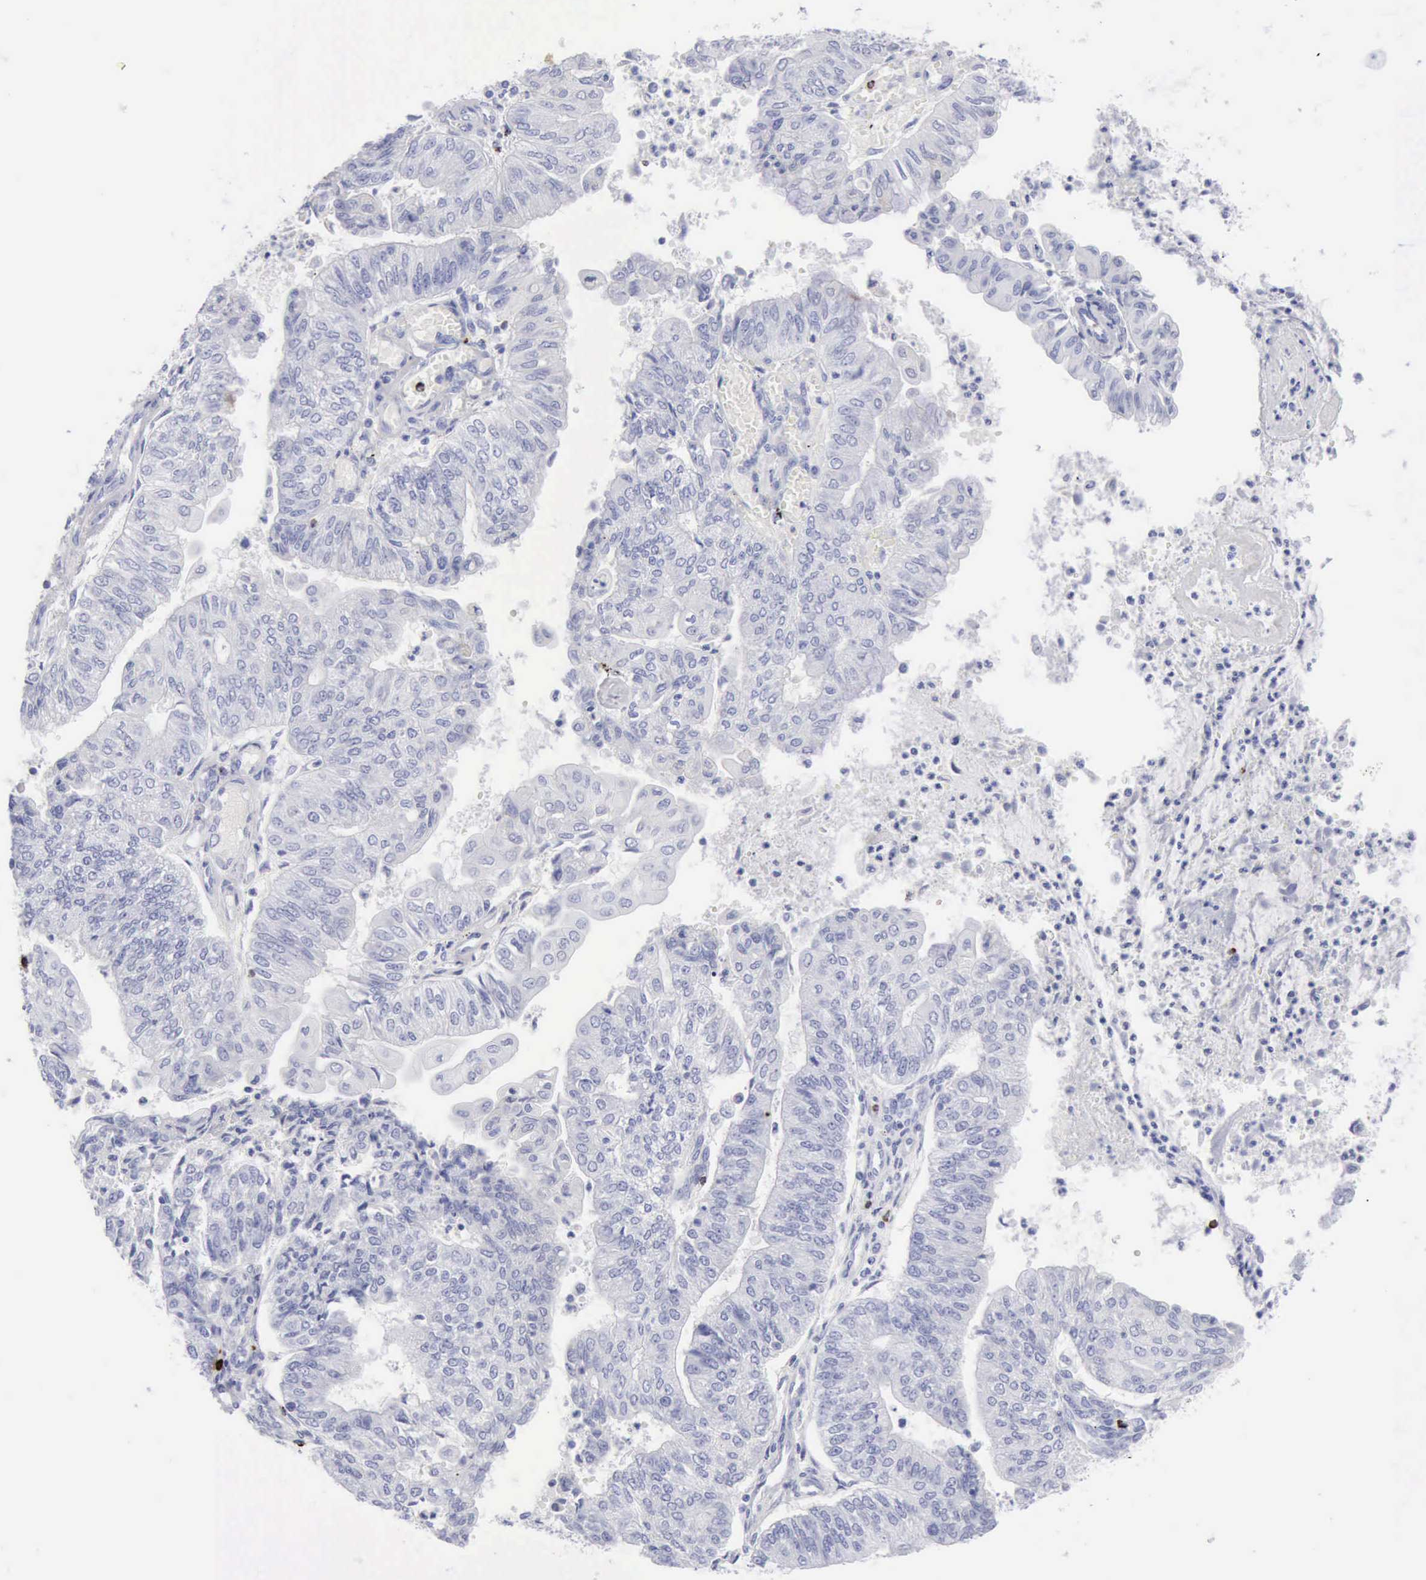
{"staining": {"intensity": "negative", "quantity": "none", "location": "none"}, "tissue": "endometrial cancer", "cell_type": "Tumor cells", "image_type": "cancer", "snomed": [{"axis": "morphology", "description": "Adenocarcinoma, NOS"}, {"axis": "topography", "description": "Endometrium"}], "caption": "Tumor cells are negative for protein expression in human adenocarcinoma (endometrial).", "gene": "GZMB", "patient": {"sex": "female", "age": 59}}